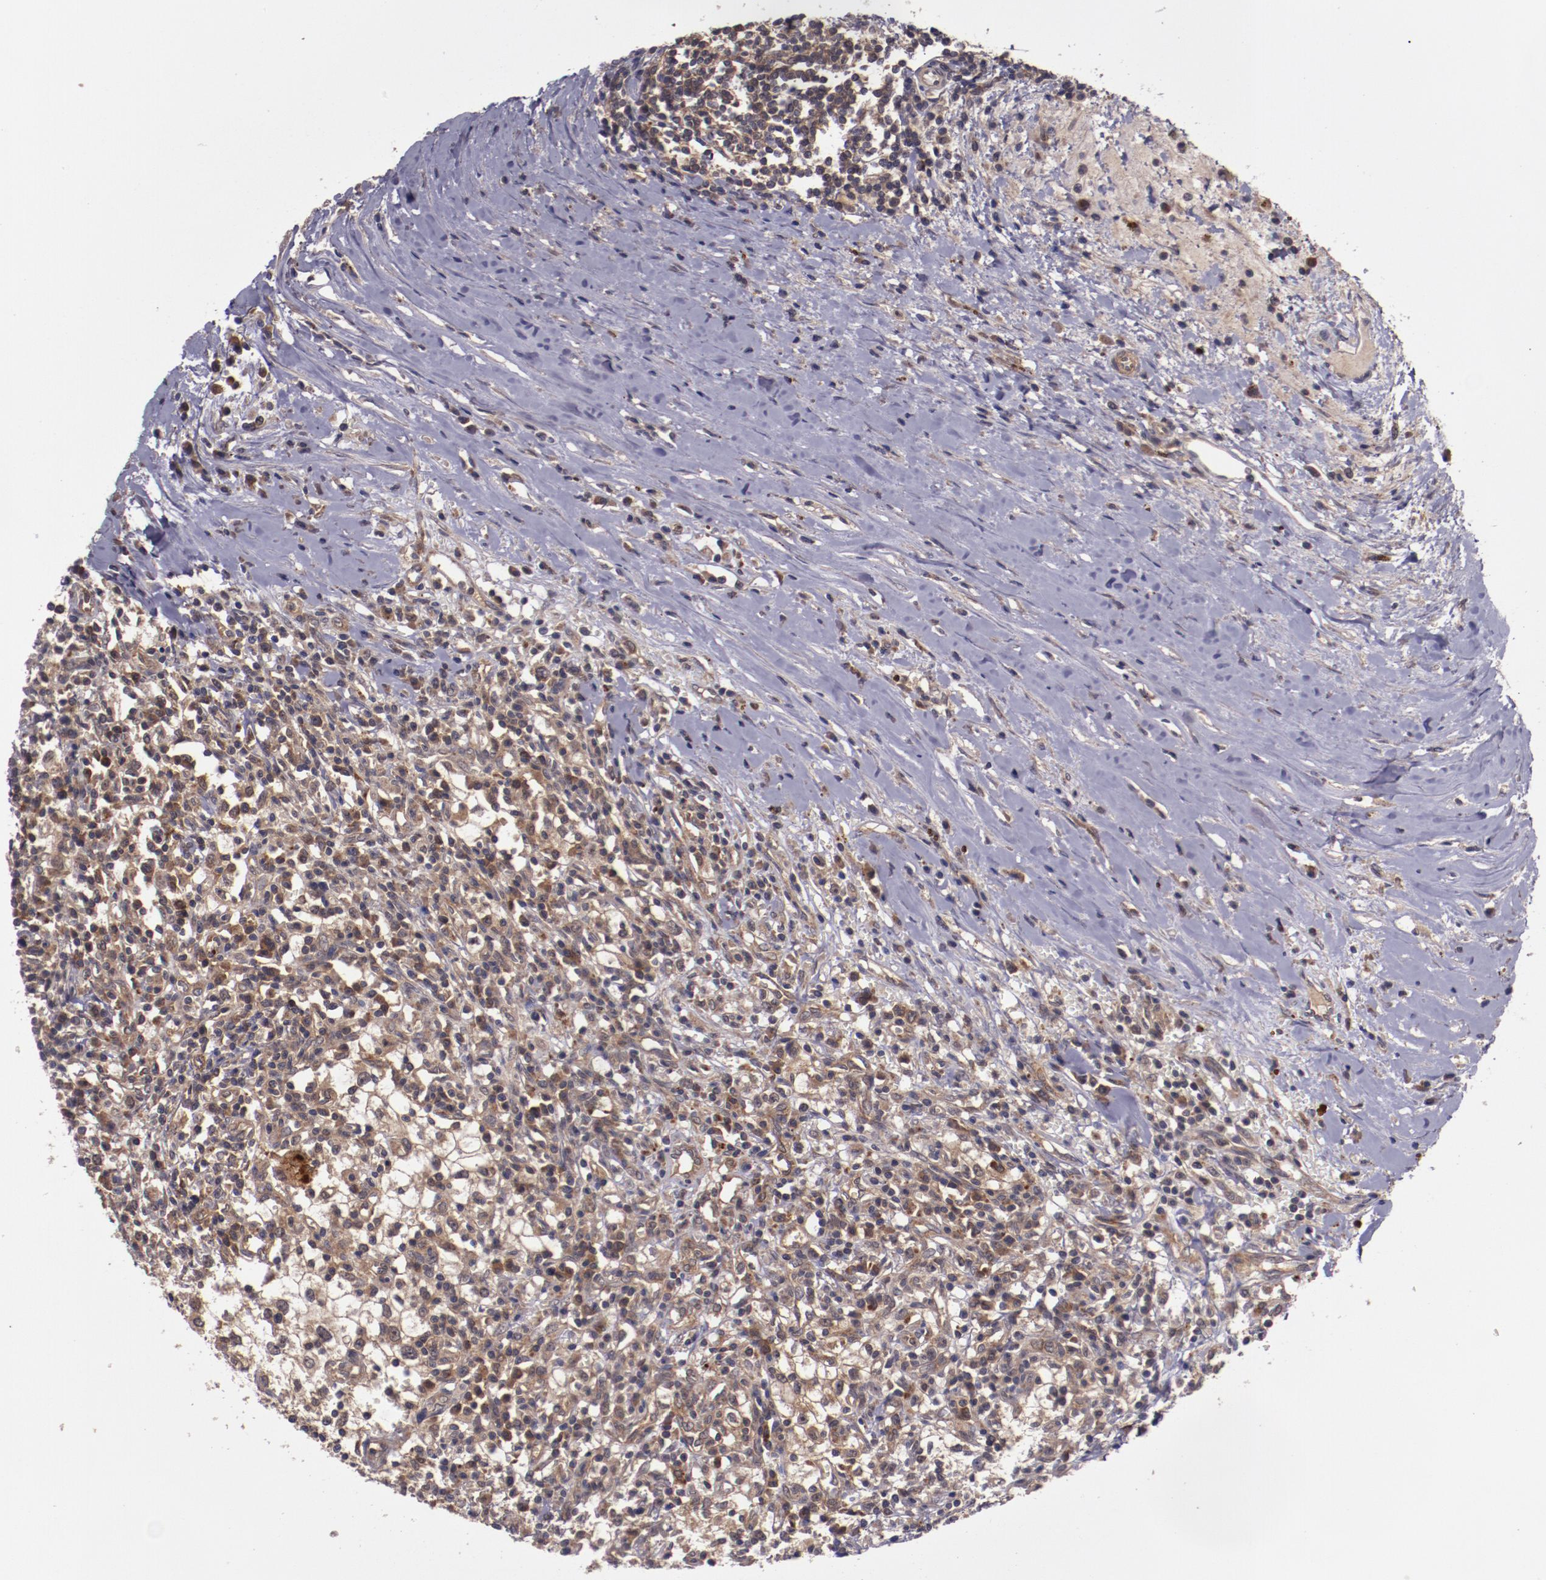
{"staining": {"intensity": "weak", "quantity": ">75%", "location": "cytoplasmic/membranous"}, "tissue": "renal cancer", "cell_type": "Tumor cells", "image_type": "cancer", "snomed": [{"axis": "morphology", "description": "Adenocarcinoma, NOS"}, {"axis": "topography", "description": "Kidney"}], "caption": "Tumor cells show weak cytoplasmic/membranous expression in approximately >75% of cells in renal cancer.", "gene": "FTSJ1", "patient": {"sex": "male", "age": 82}}